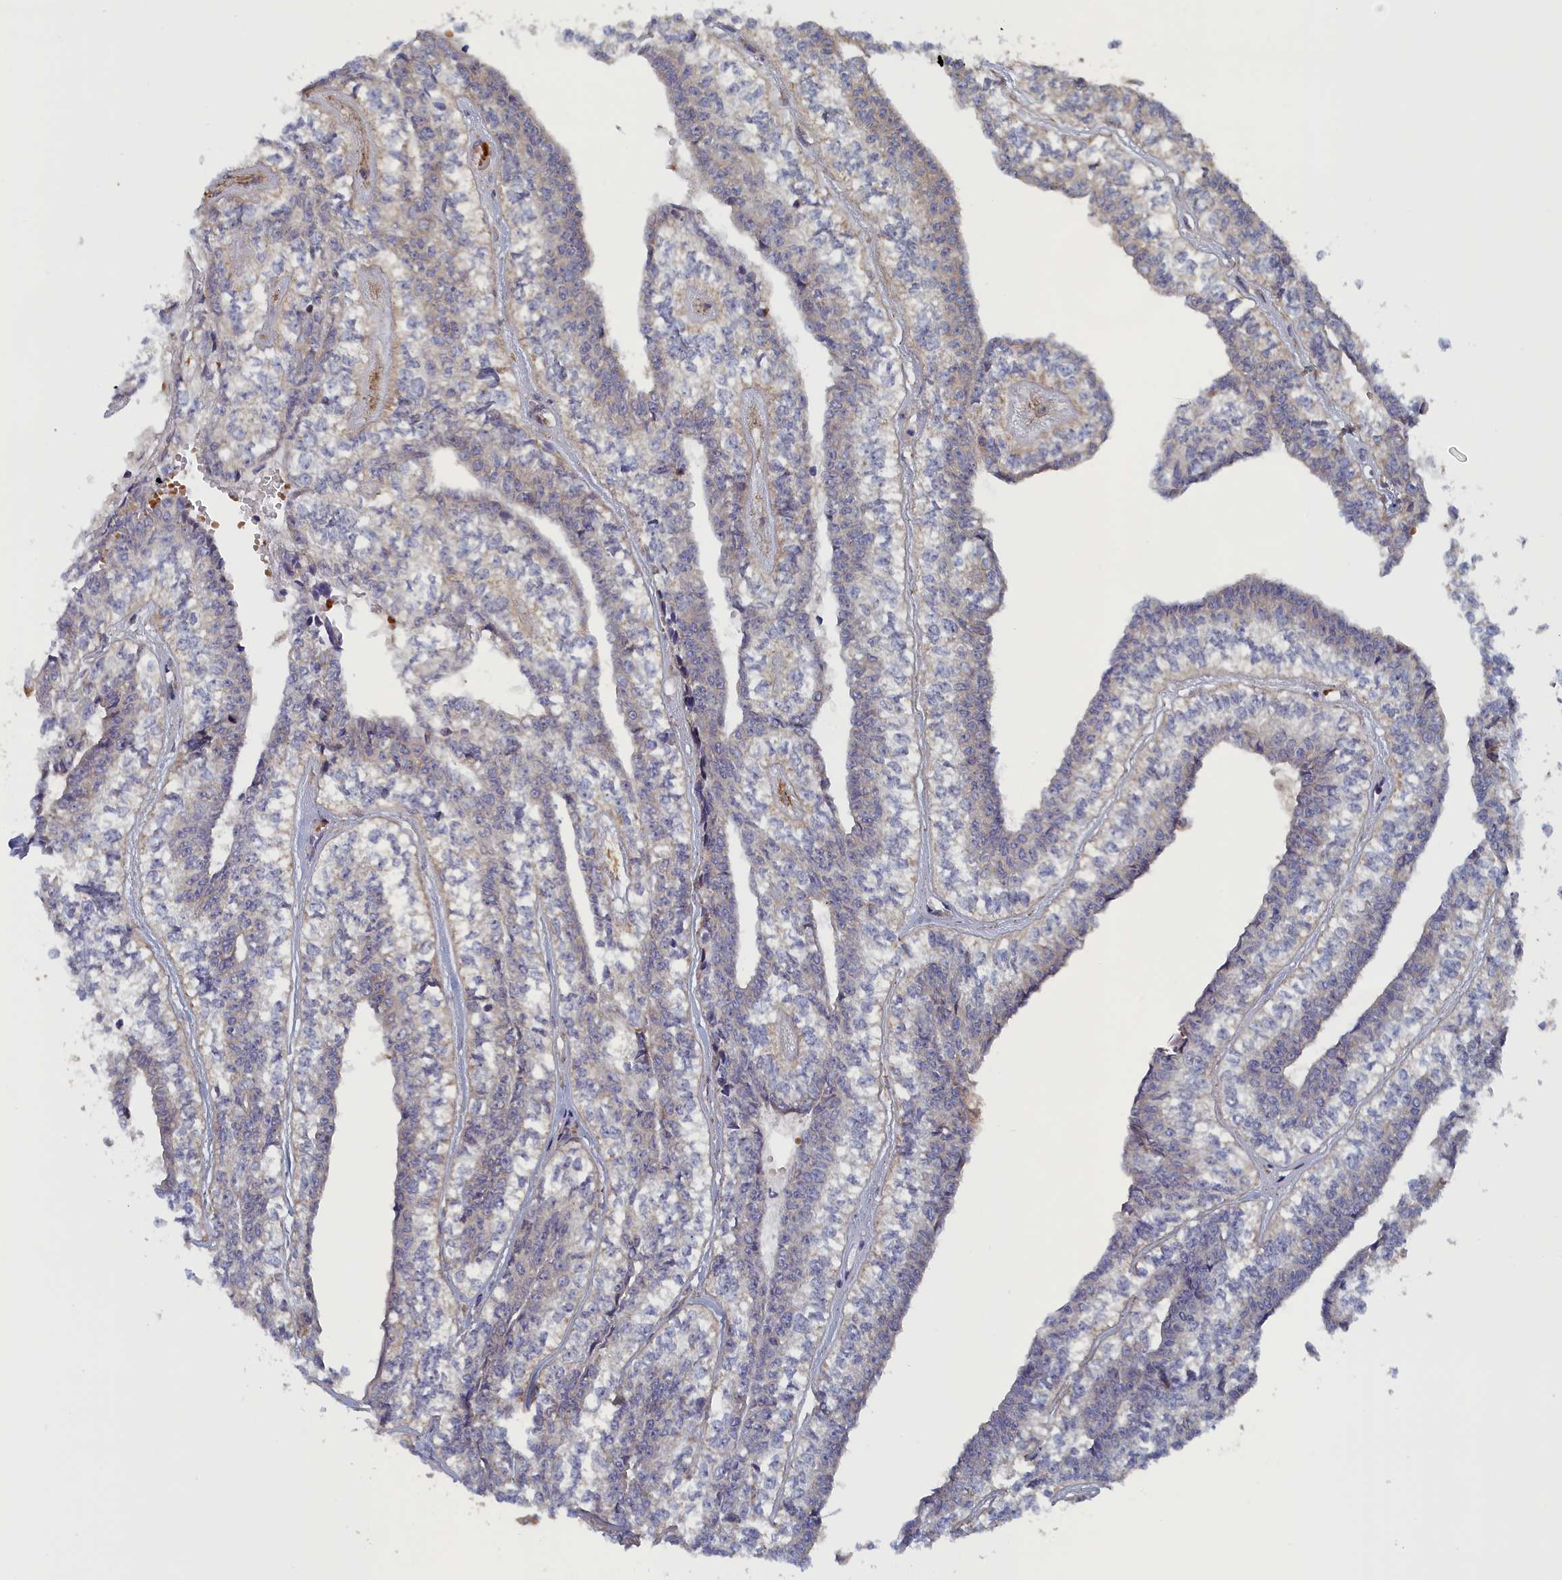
{"staining": {"intensity": "negative", "quantity": "none", "location": "none"}, "tissue": "head and neck cancer", "cell_type": "Tumor cells", "image_type": "cancer", "snomed": [{"axis": "morphology", "description": "Adenocarcinoma, NOS"}, {"axis": "topography", "description": "Head-Neck"}], "caption": "IHC micrograph of neoplastic tissue: head and neck cancer (adenocarcinoma) stained with DAB demonstrates no significant protein positivity in tumor cells.", "gene": "TMEM196", "patient": {"sex": "female", "age": 73}}